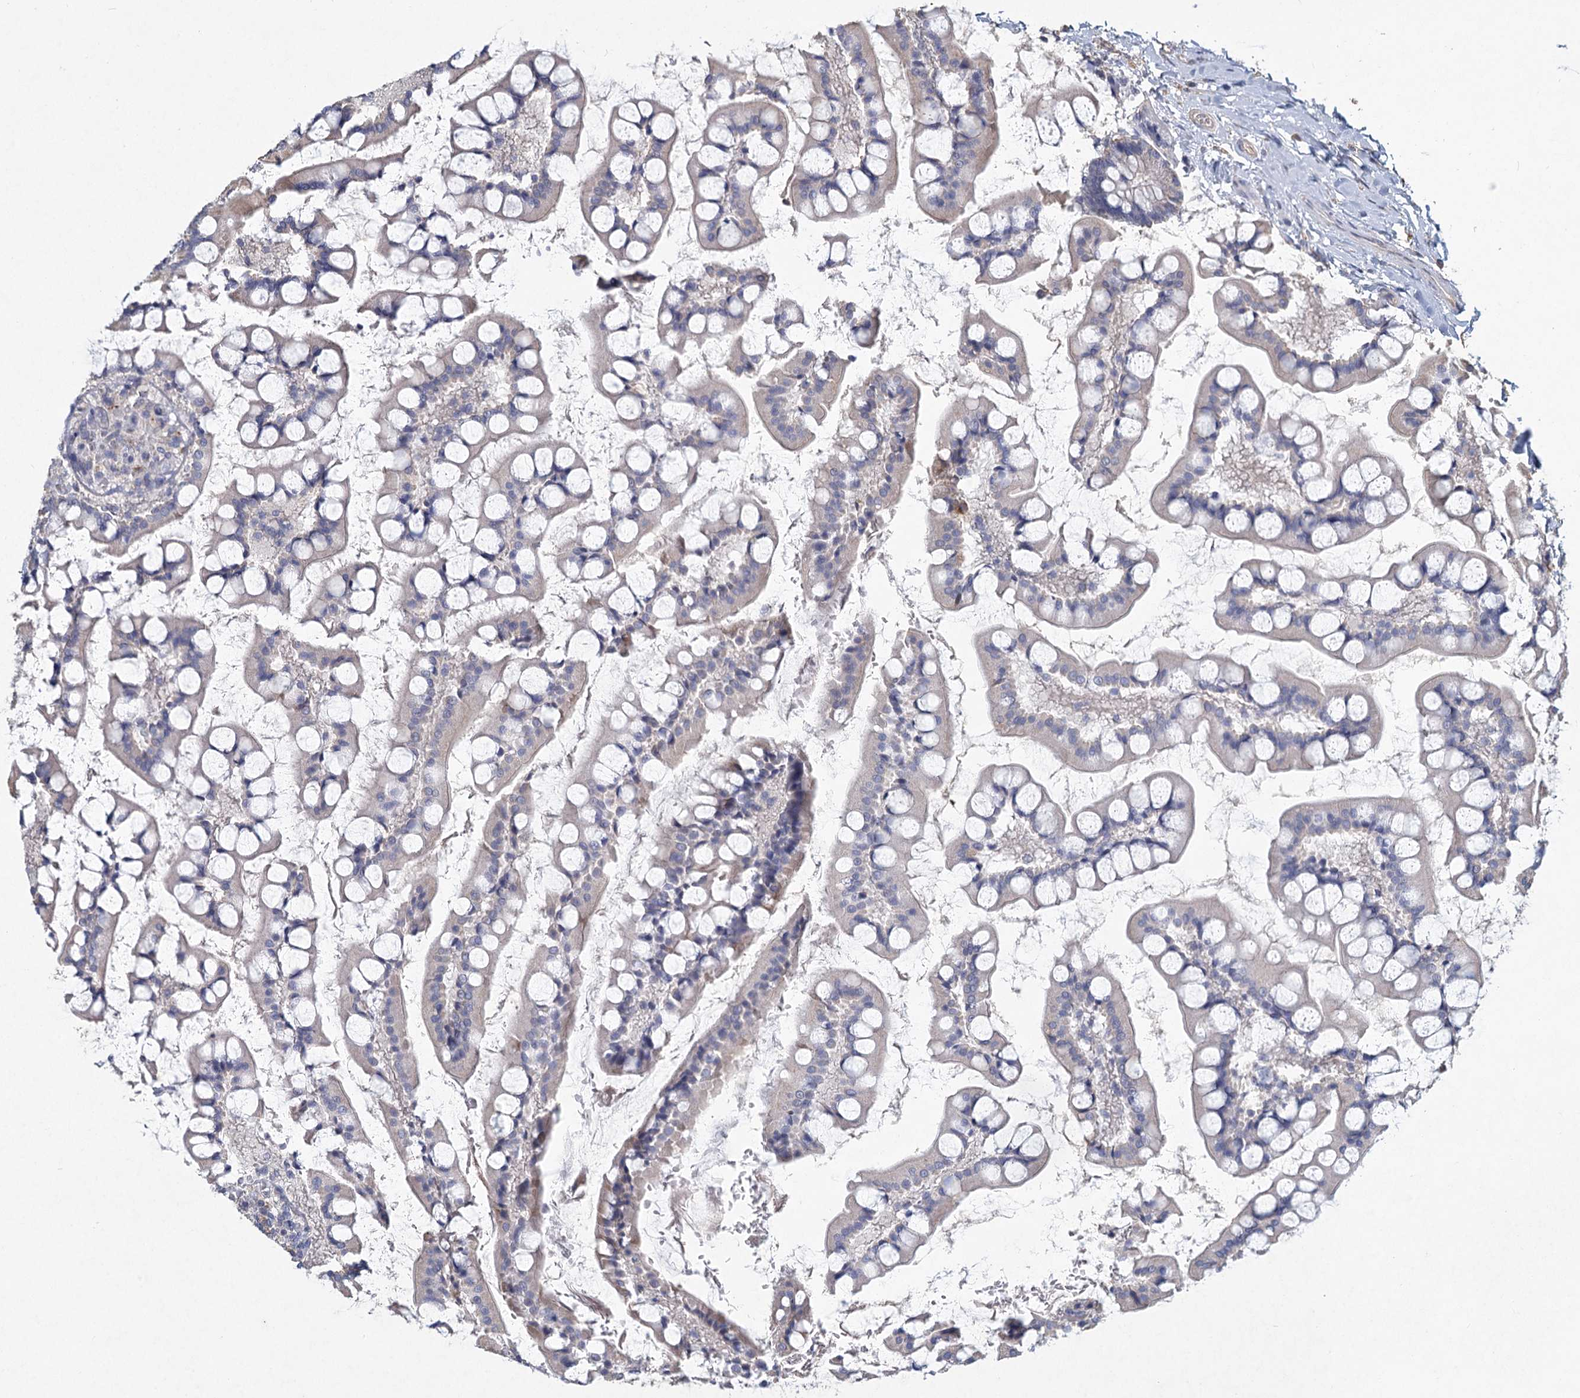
{"staining": {"intensity": "negative", "quantity": "none", "location": "none"}, "tissue": "small intestine", "cell_type": "Glandular cells", "image_type": "normal", "snomed": [{"axis": "morphology", "description": "Normal tissue, NOS"}, {"axis": "topography", "description": "Small intestine"}], "caption": "This is an IHC histopathology image of normal human small intestine. There is no staining in glandular cells.", "gene": "HES2", "patient": {"sex": "male", "age": 52}}